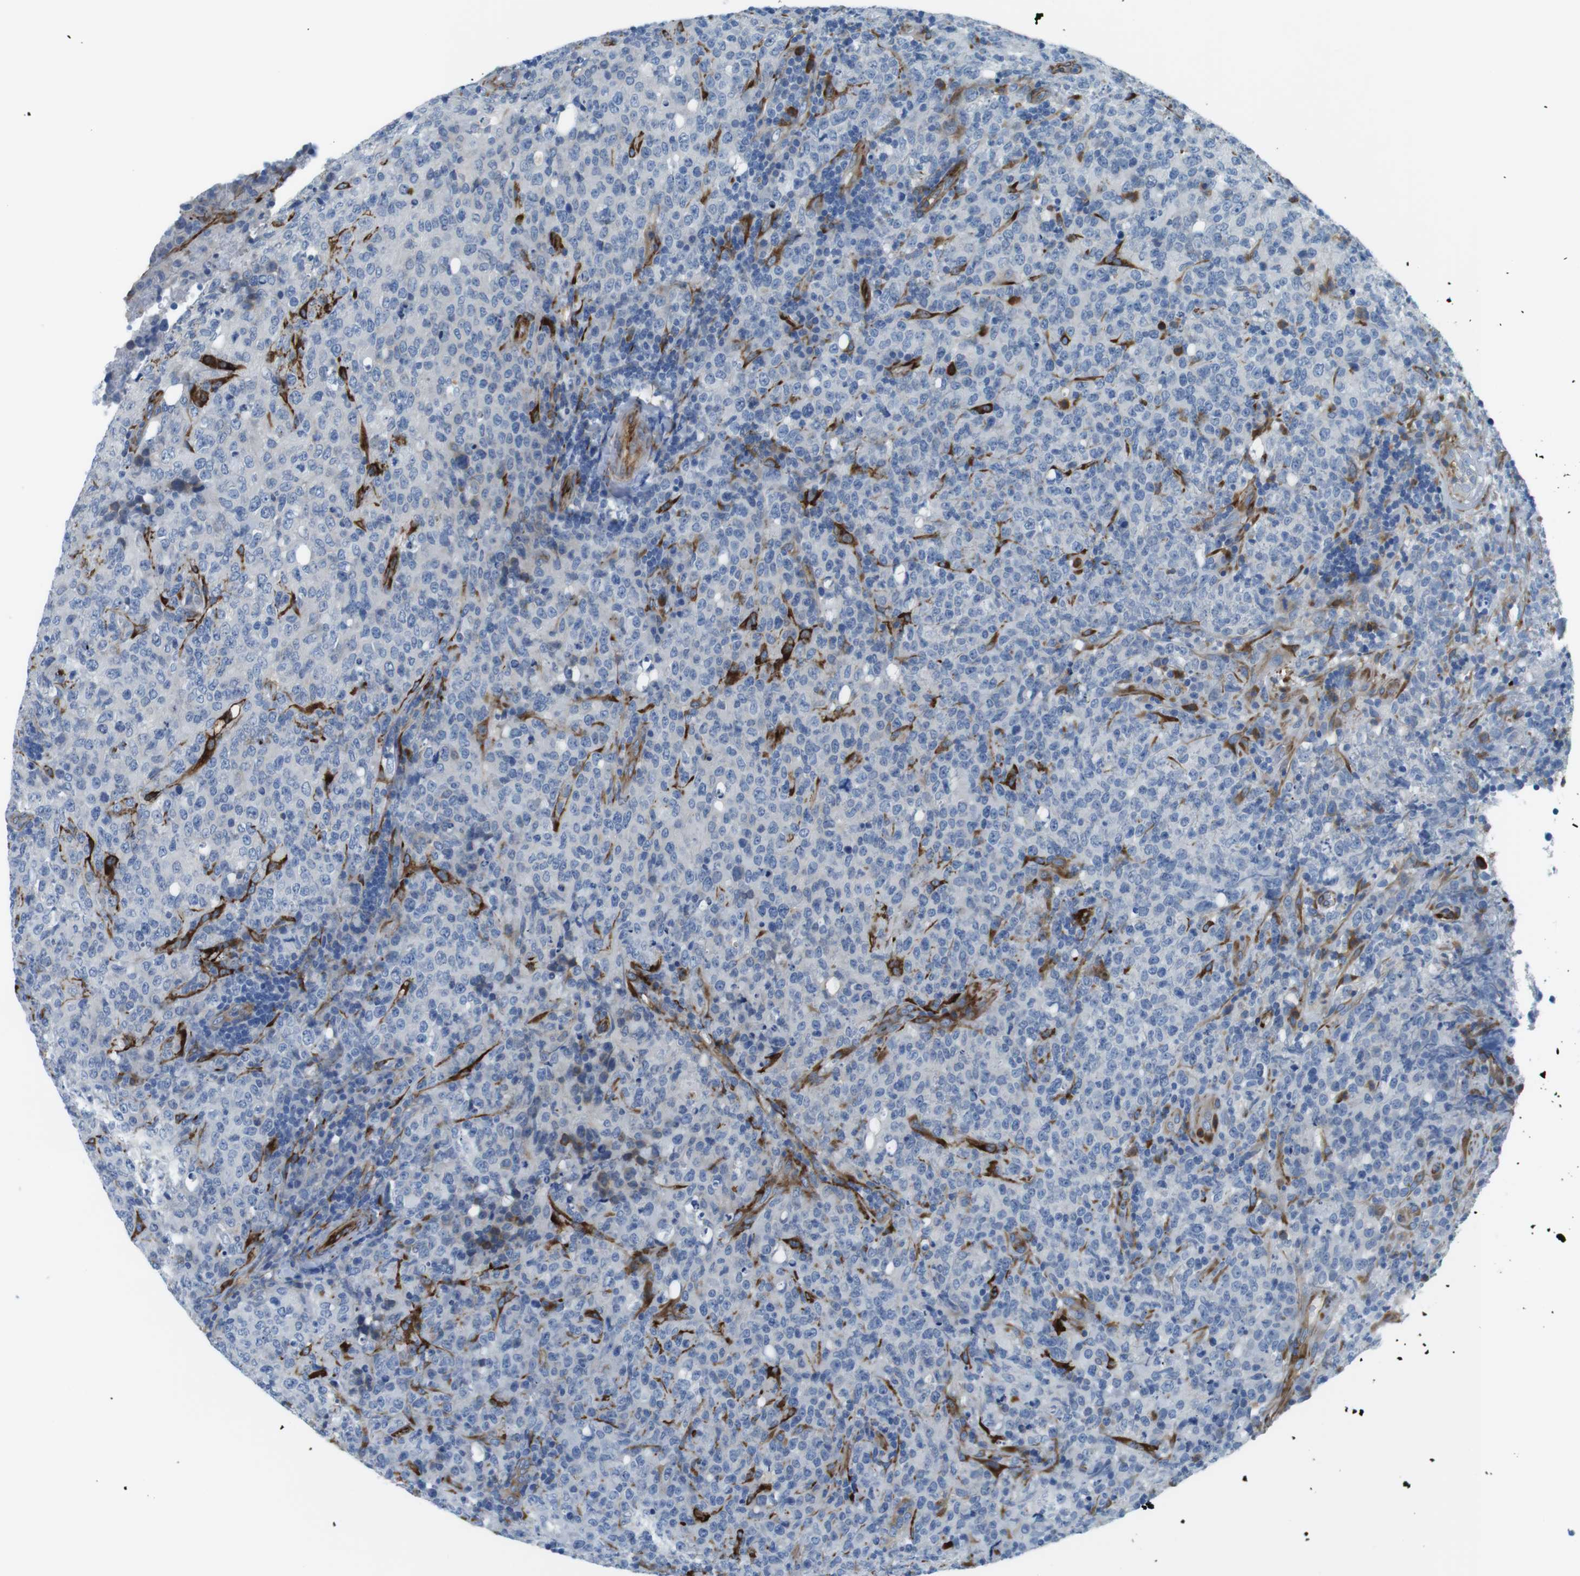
{"staining": {"intensity": "negative", "quantity": "none", "location": "none"}, "tissue": "lymphoma", "cell_type": "Tumor cells", "image_type": "cancer", "snomed": [{"axis": "morphology", "description": "Malignant lymphoma, non-Hodgkin's type, High grade"}, {"axis": "topography", "description": "Tonsil"}], "caption": "High power microscopy image of an immunohistochemistry (IHC) photomicrograph of malignant lymphoma, non-Hodgkin's type (high-grade), revealing no significant staining in tumor cells. (Stains: DAB (3,3'-diaminobenzidine) IHC with hematoxylin counter stain, Microscopy: brightfield microscopy at high magnification).", "gene": "EMP2", "patient": {"sex": "female", "age": 36}}